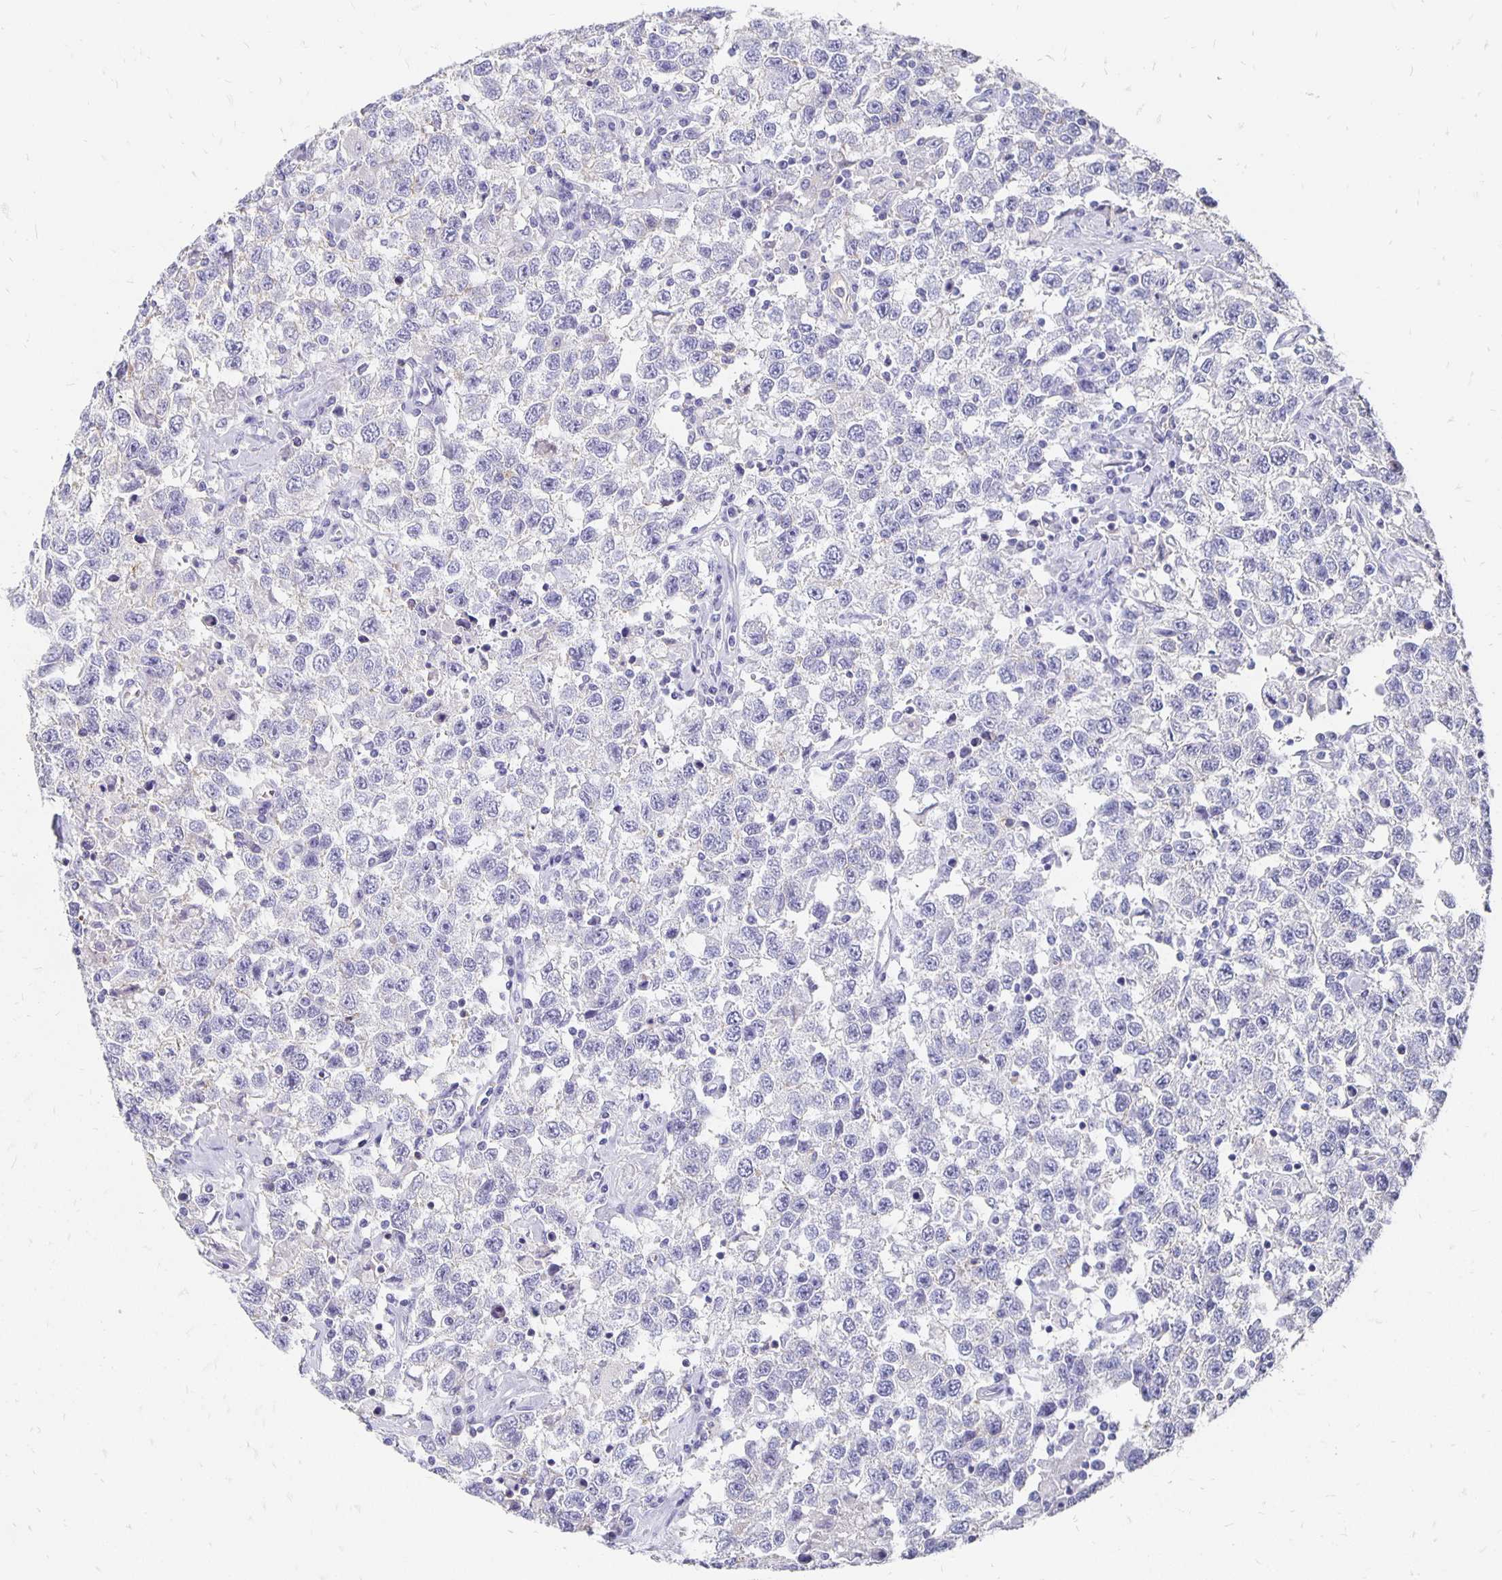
{"staining": {"intensity": "negative", "quantity": "none", "location": "none"}, "tissue": "testis cancer", "cell_type": "Tumor cells", "image_type": "cancer", "snomed": [{"axis": "morphology", "description": "Seminoma, NOS"}, {"axis": "topography", "description": "Testis"}], "caption": "The immunohistochemistry histopathology image has no significant staining in tumor cells of seminoma (testis) tissue.", "gene": "APOB", "patient": {"sex": "male", "age": 41}}